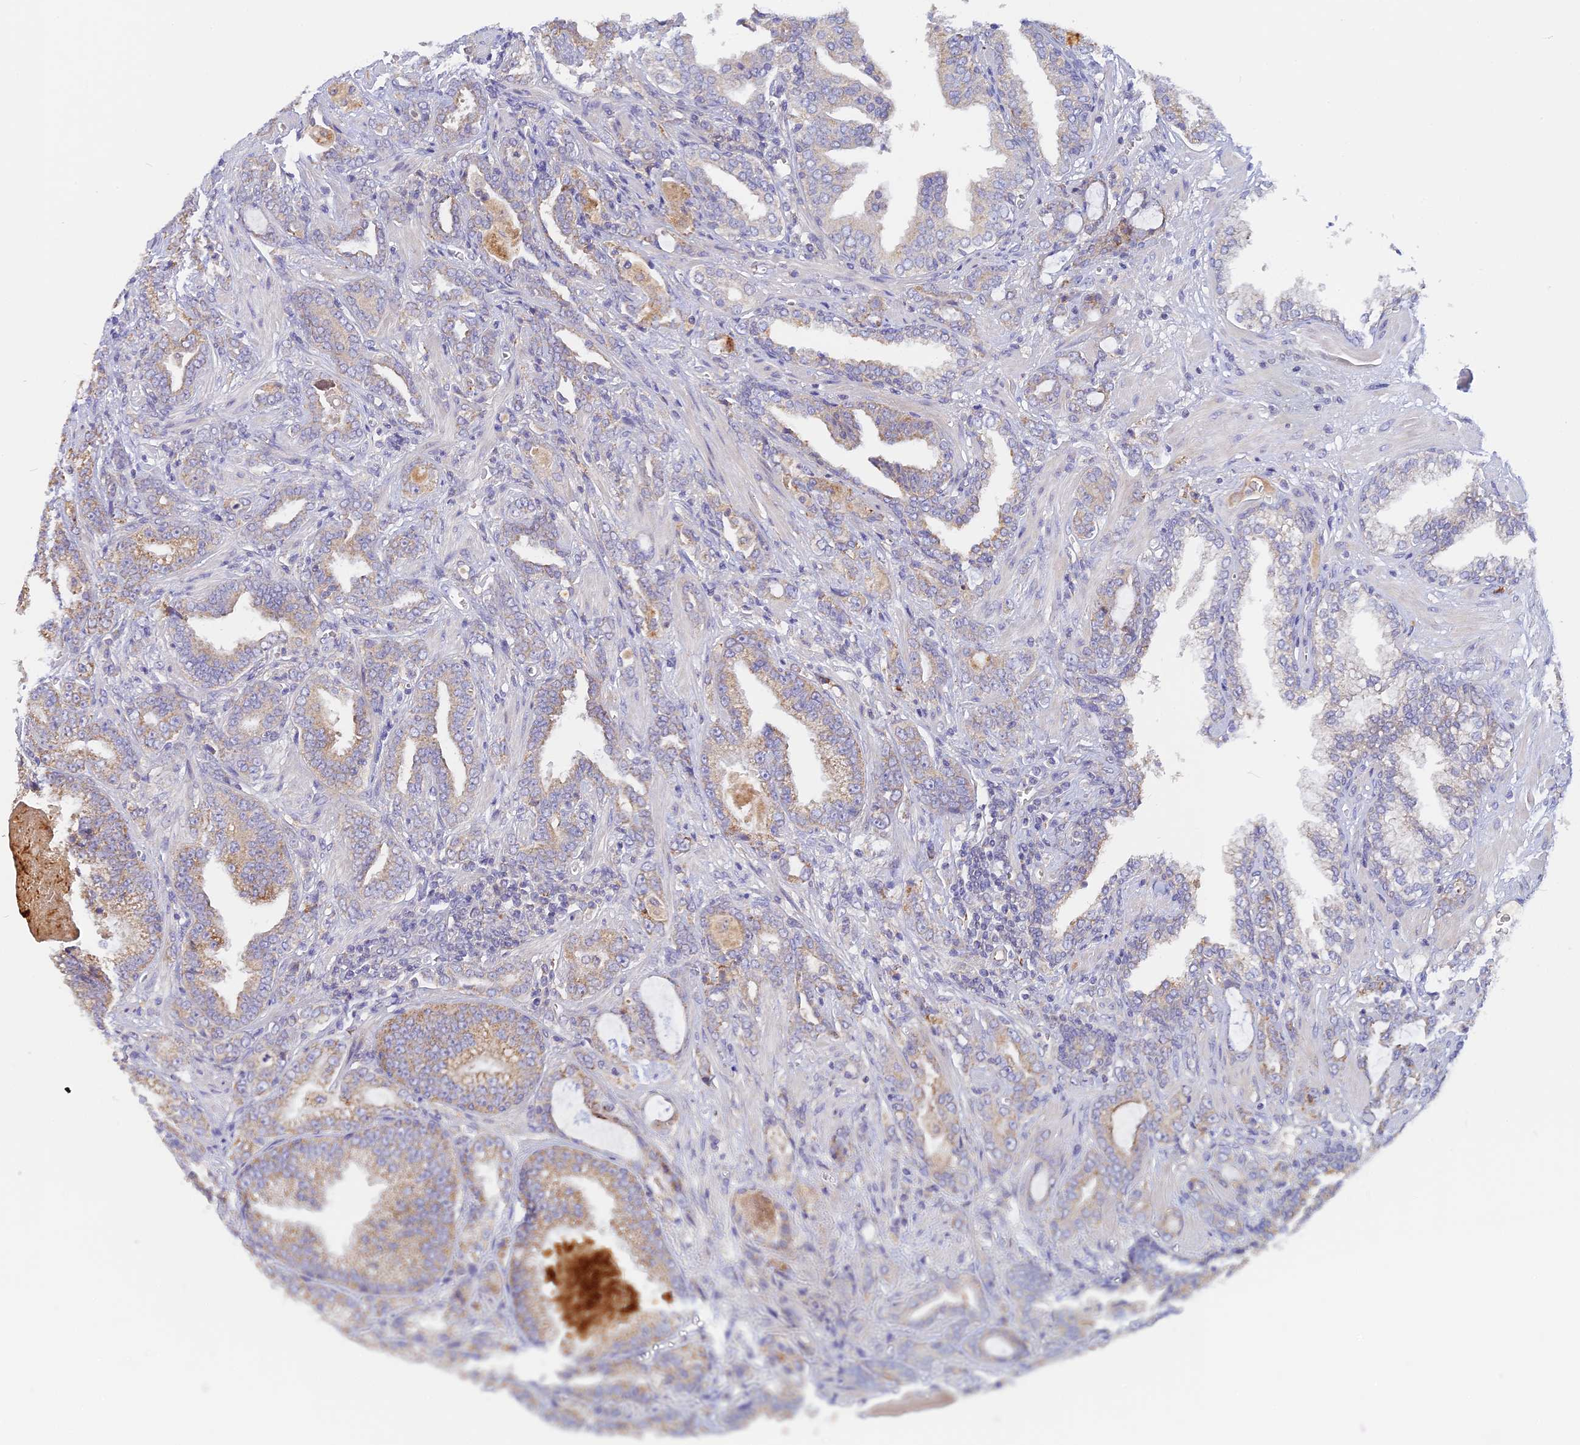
{"staining": {"intensity": "weak", "quantity": "25%-75%", "location": "cytoplasmic/membranous"}, "tissue": "prostate cancer", "cell_type": "Tumor cells", "image_type": "cancer", "snomed": [{"axis": "morphology", "description": "Adenocarcinoma, High grade"}, {"axis": "topography", "description": "Prostate and seminal vesicle, NOS"}], "caption": "Protein expression by immunohistochemistry shows weak cytoplasmic/membranous staining in about 25%-75% of tumor cells in prostate cancer. (brown staining indicates protein expression, while blue staining denotes nuclei).", "gene": "CACNA1B", "patient": {"sex": "male", "age": 67}}